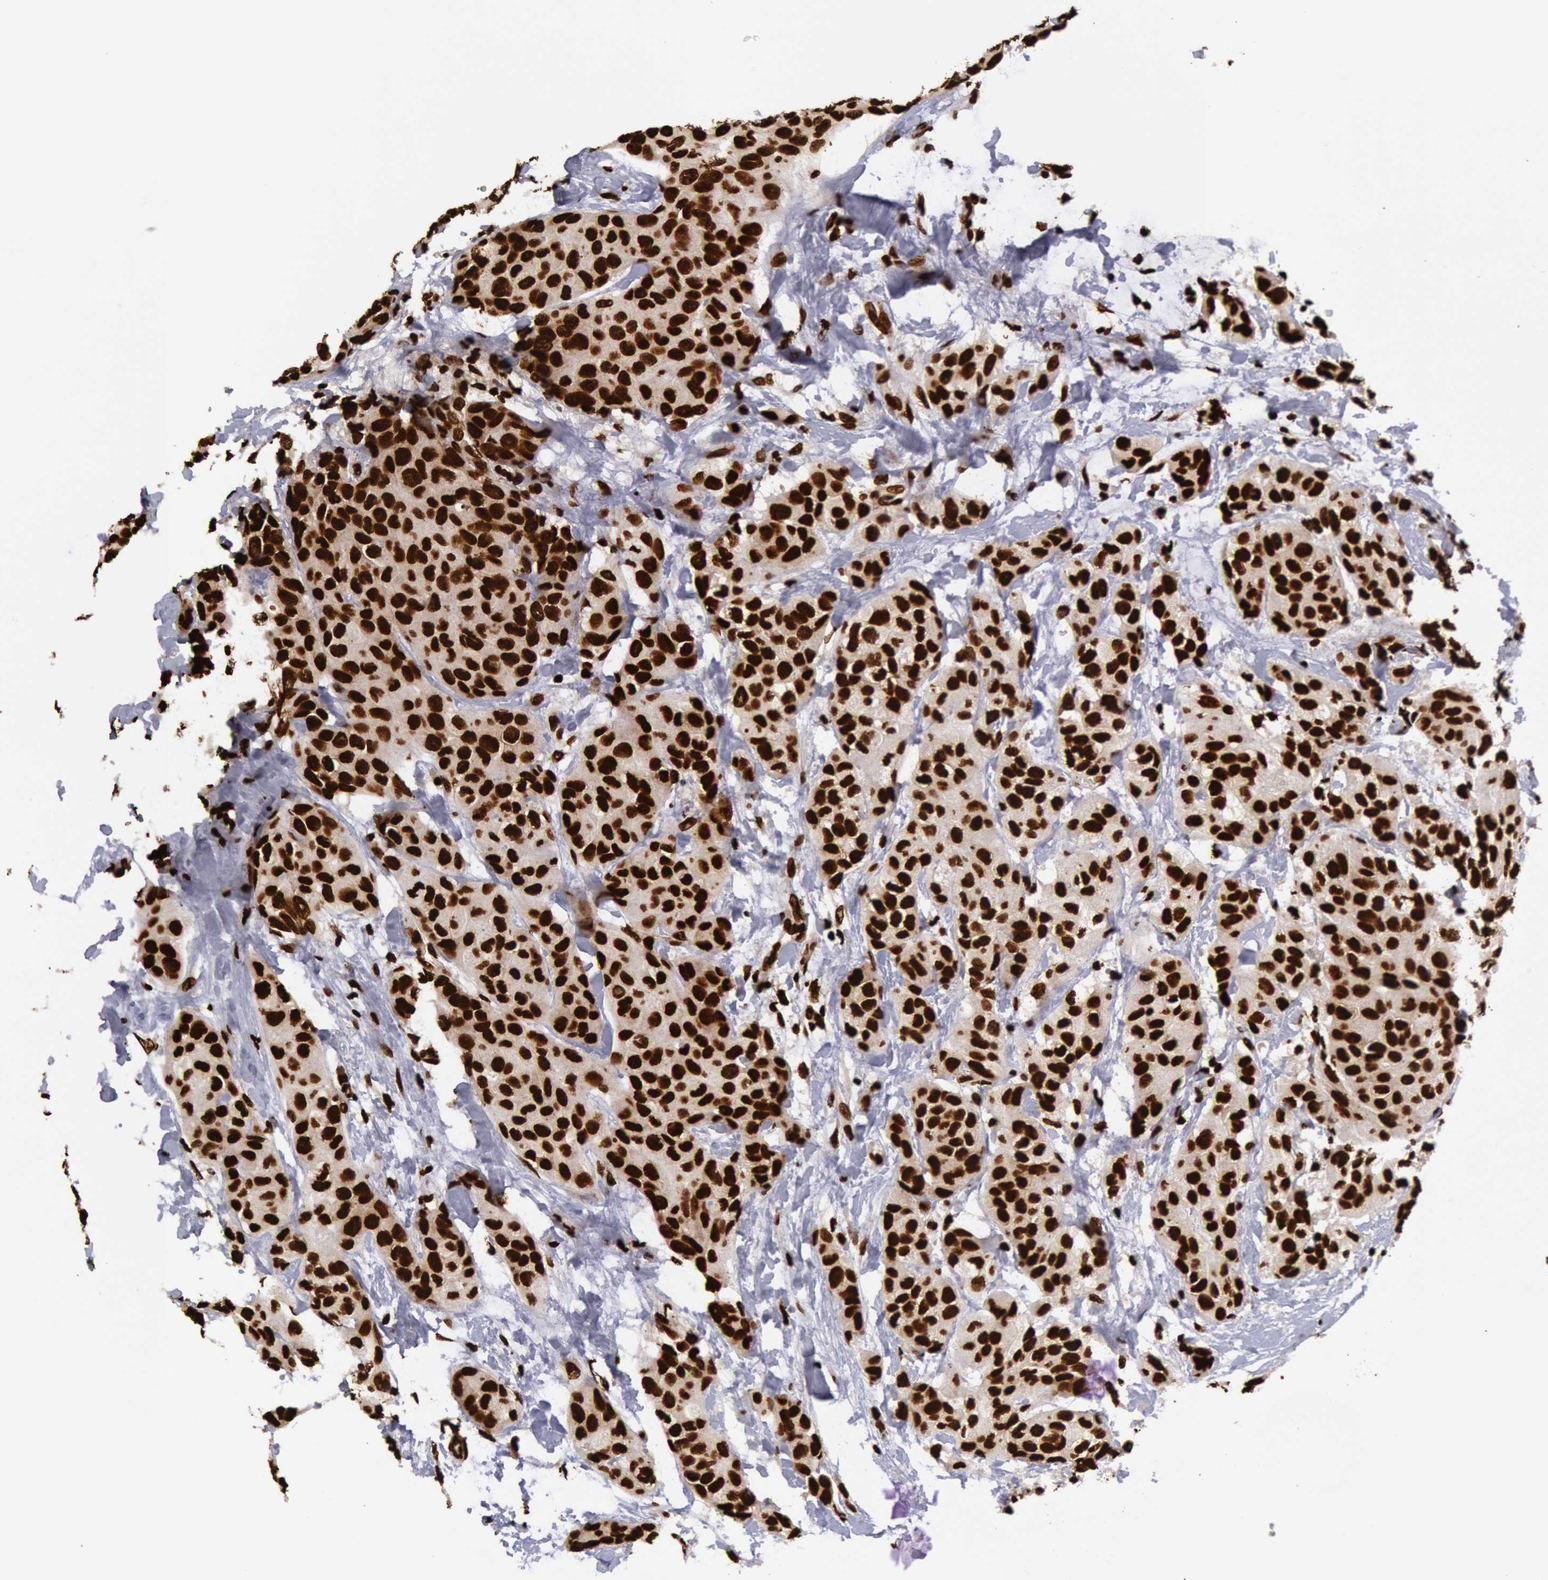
{"staining": {"intensity": "strong", "quantity": ">75%", "location": "nuclear"}, "tissue": "breast cancer", "cell_type": "Tumor cells", "image_type": "cancer", "snomed": [{"axis": "morphology", "description": "Duct carcinoma"}, {"axis": "topography", "description": "Breast"}], "caption": "Protein analysis of breast intraductal carcinoma tissue demonstrates strong nuclear staining in about >75% of tumor cells. The staining was performed using DAB, with brown indicating positive protein expression. Nuclei are stained blue with hematoxylin.", "gene": "H3-4", "patient": {"sex": "female", "age": 68}}